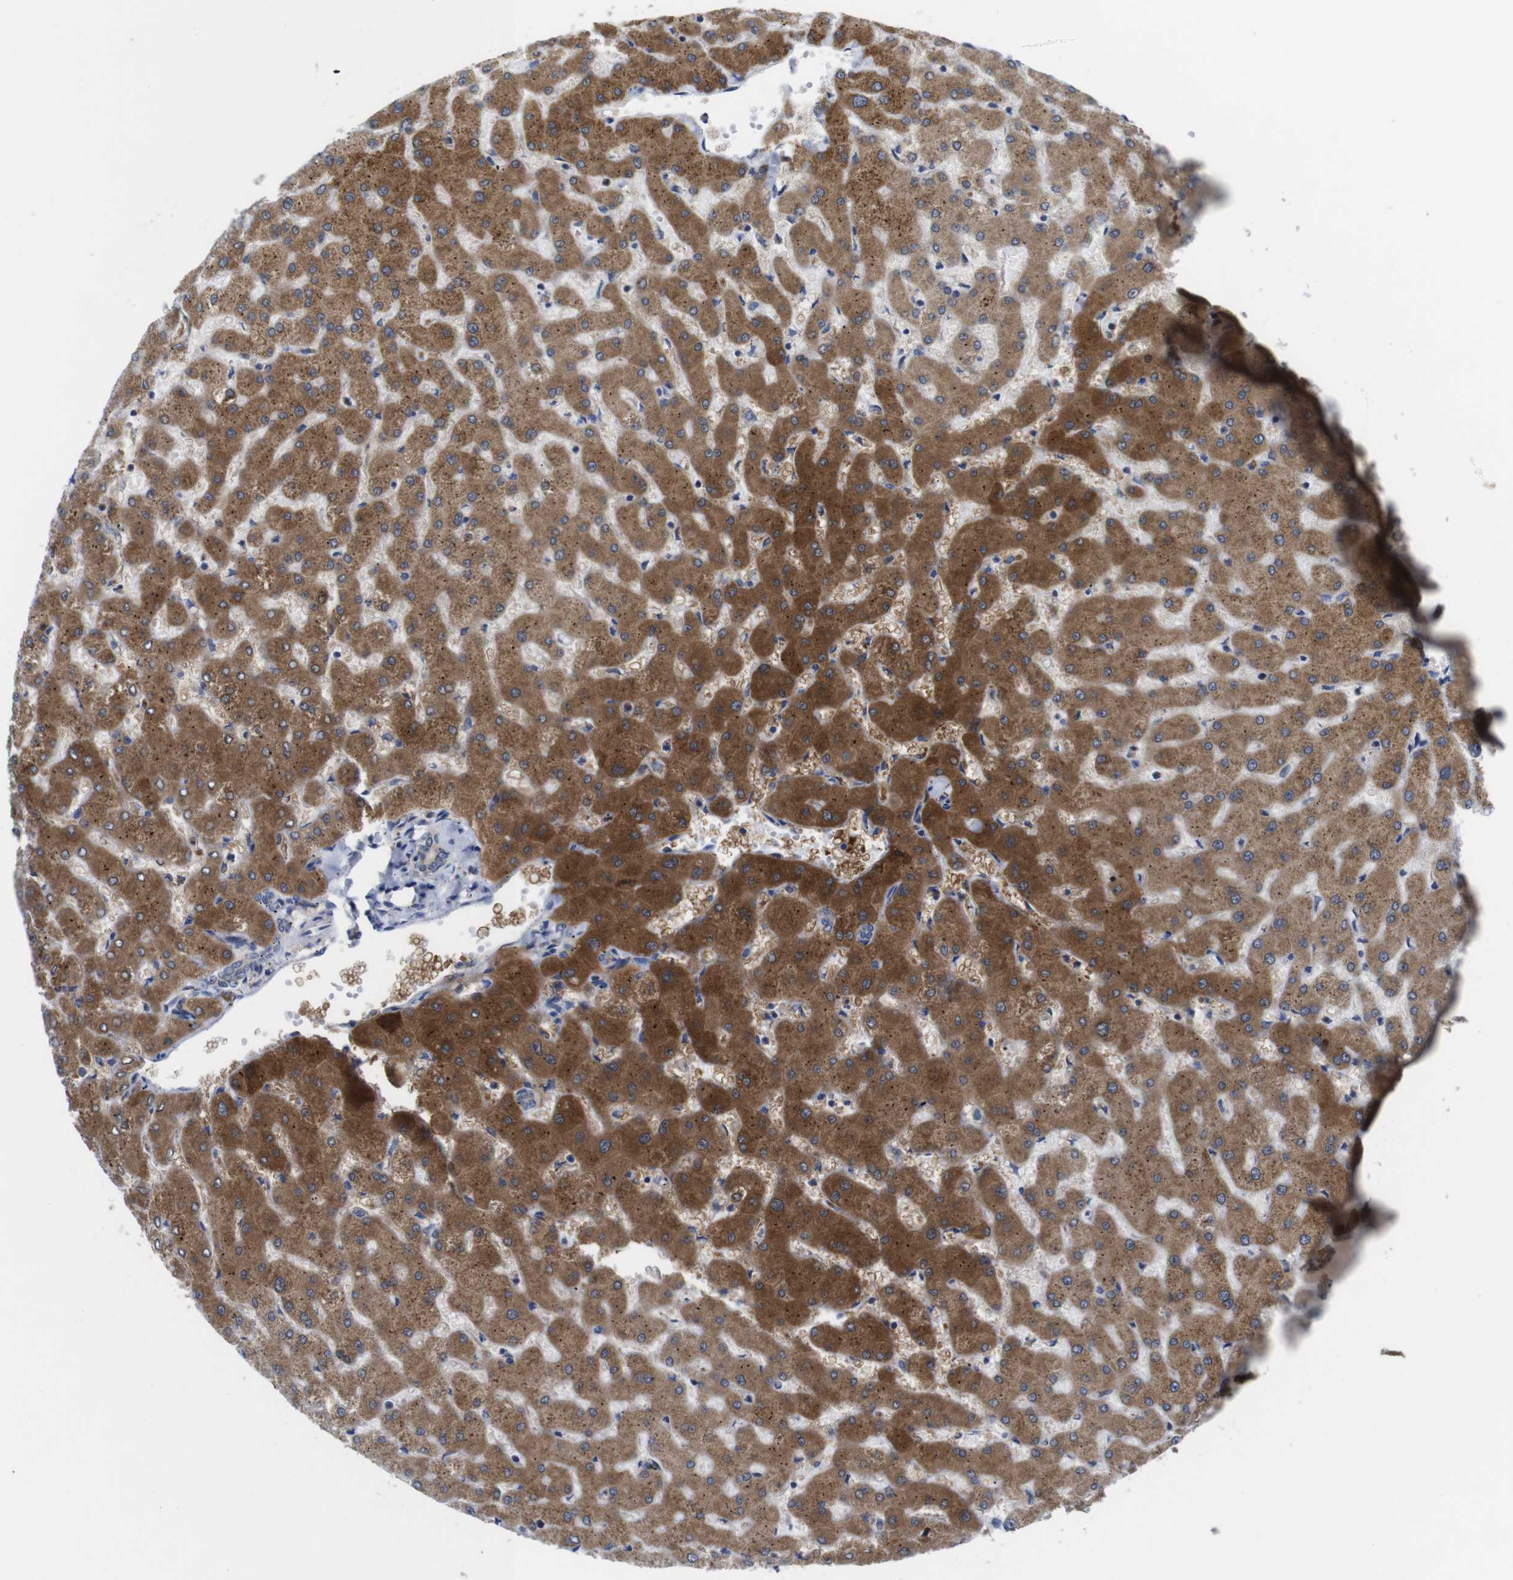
{"staining": {"intensity": "weak", "quantity": "<25%", "location": "cytoplasmic/membranous"}, "tissue": "liver", "cell_type": "Cholangiocytes", "image_type": "normal", "snomed": [{"axis": "morphology", "description": "Normal tissue, NOS"}, {"axis": "topography", "description": "Liver"}], "caption": "Immunohistochemistry (IHC) micrograph of normal liver: liver stained with DAB (3,3'-diaminobenzidine) reveals no significant protein positivity in cholangiocytes. (IHC, brightfield microscopy, high magnification).", "gene": "DDRGK1", "patient": {"sex": "female", "age": 63}}